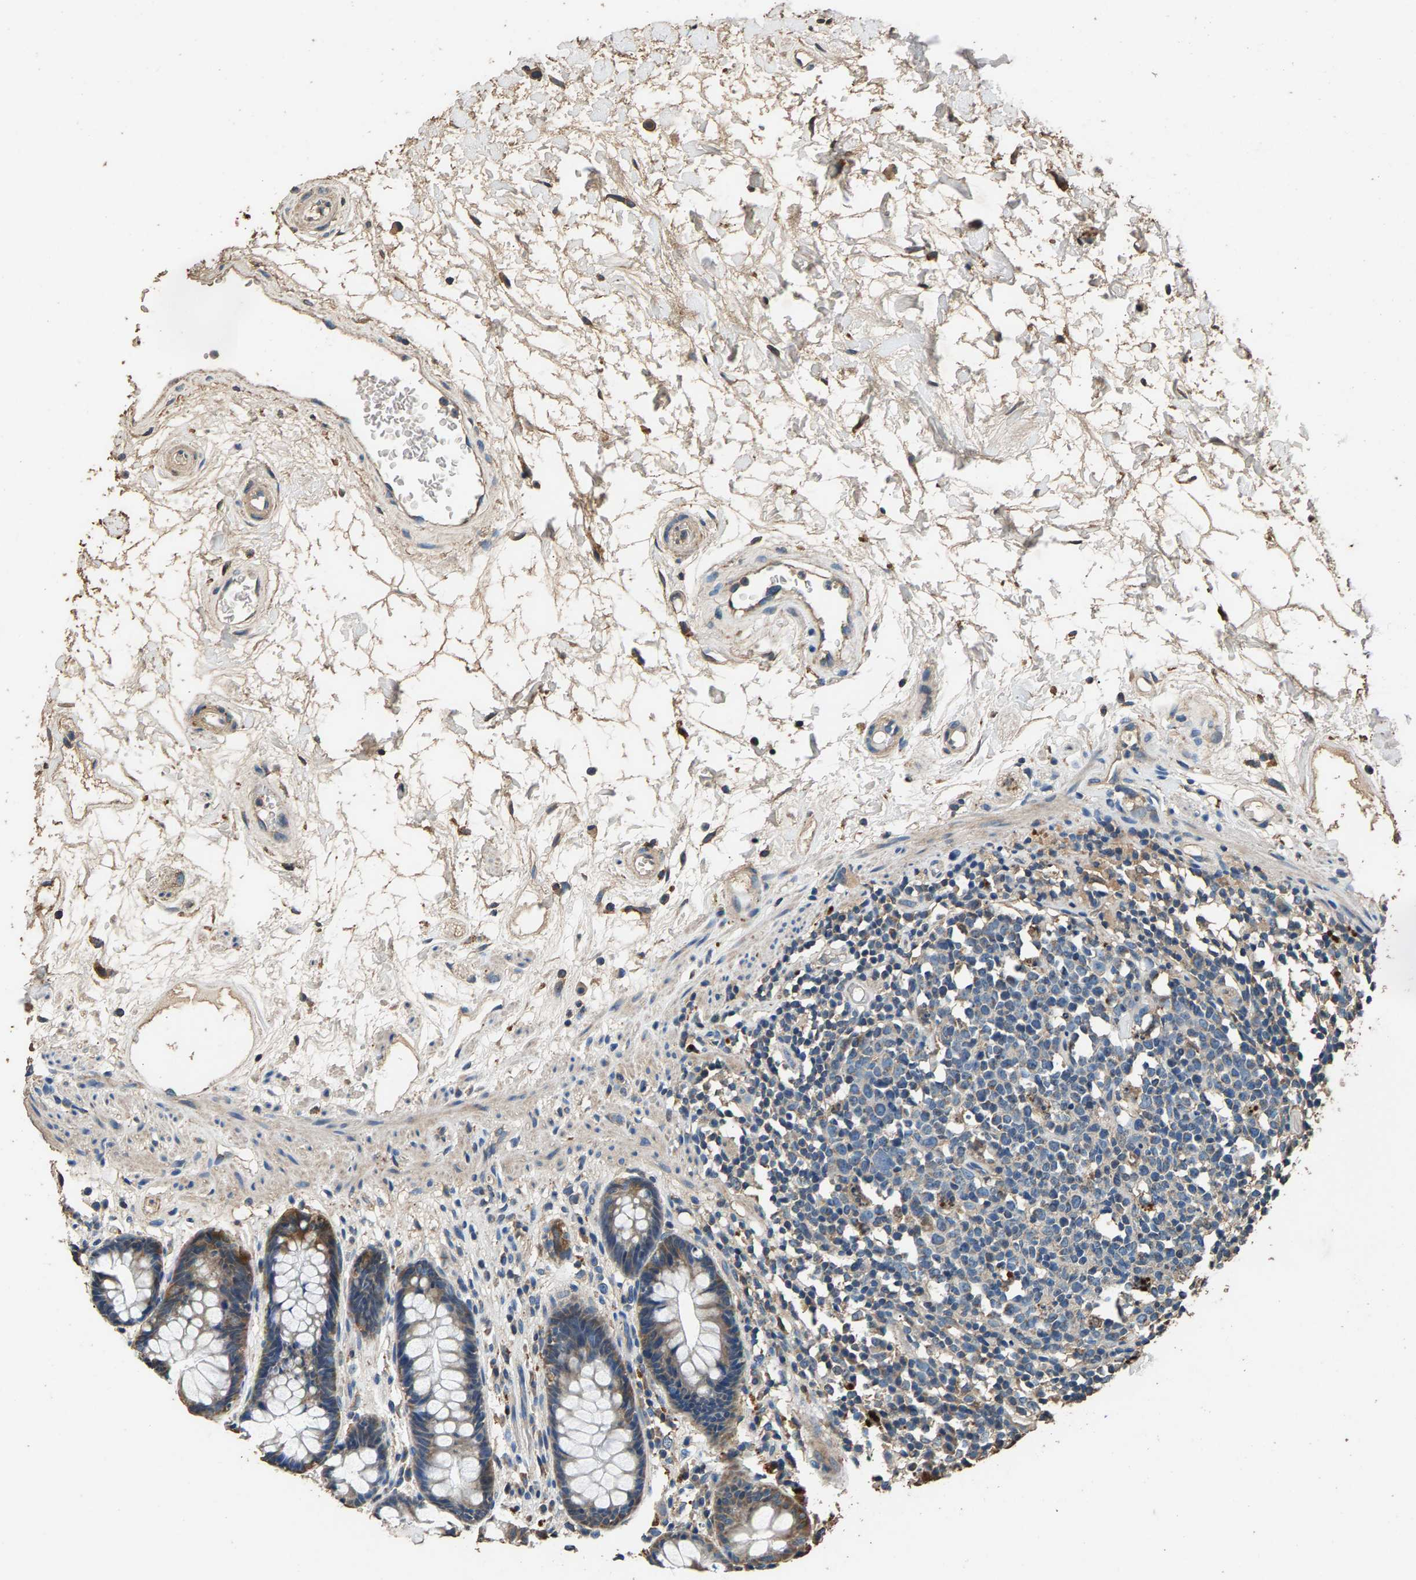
{"staining": {"intensity": "moderate", "quantity": ">75%", "location": "cytoplasmic/membranous"}, "tissue": "rectum", "cell_type": "Glandular cells", "image_type": "normal", "snomed": [{"axis": "morphology", "description": "Normal tissue, NOS"}, {"axis": "topography", "description": "Rectum"}], "caption": "High-power microscopy captured an immunohistochemistry (IHC) micrograph of unremarkable rectum, revealing moderate cytoplasmic/membranous expression in about >75% of glandular cells. Nuclei are stained in blue.", "gene": "MRPL27", "patient": {"sex": "male", "age": 64}}